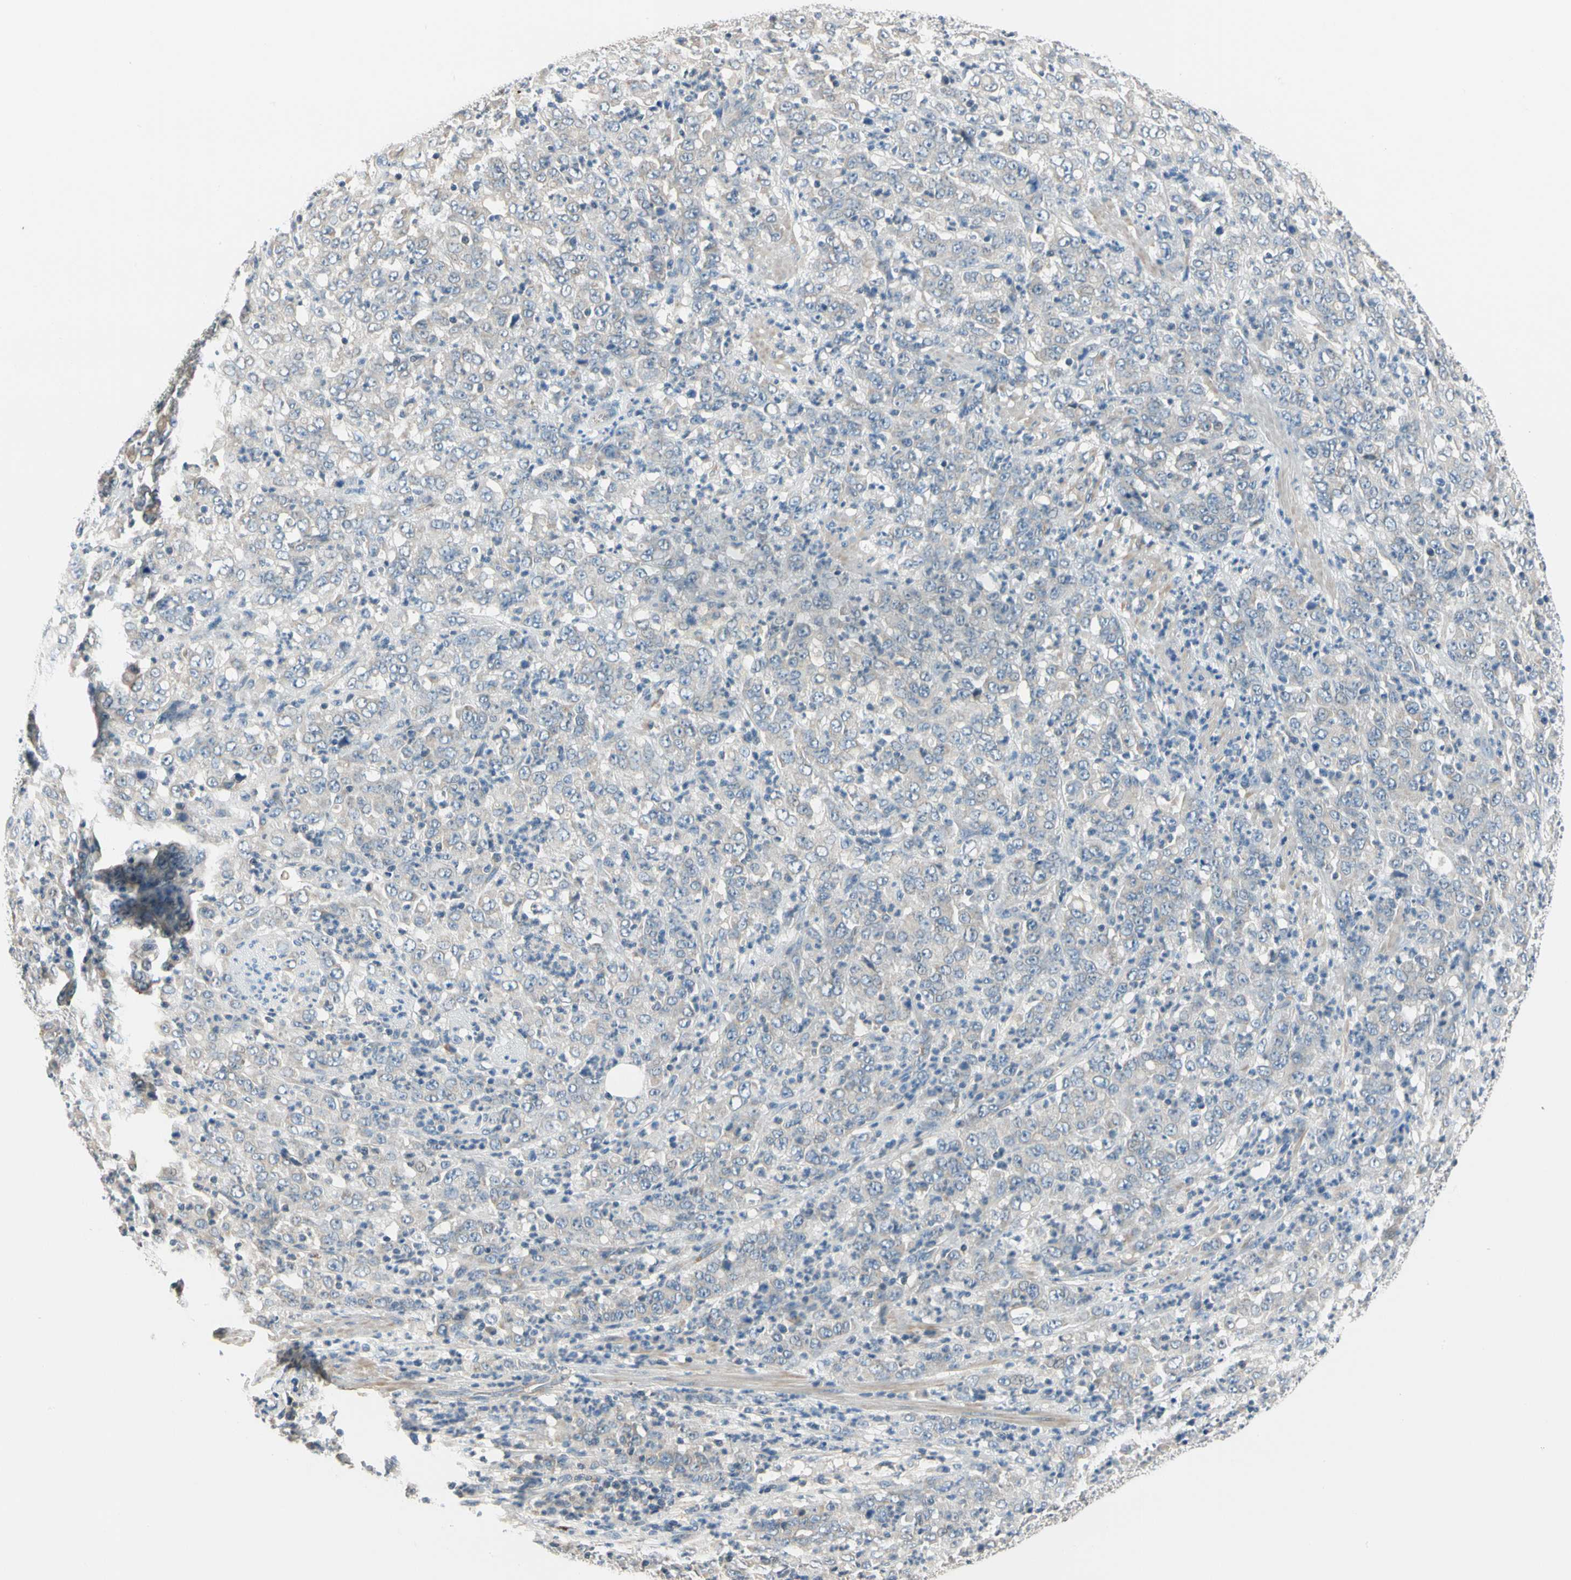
{"staining": {"intensity": "negative", "quantity": "none", "location": "none"}, "tissue": "stomach cancer", "cell_type": "Tumor cells", "image_type": "cancer", "snomed": [{"axis": "morphology", "description": "Adenocarcinoma, NOS"}, {"axis": "topography", "description": "Stomach, lower"}], "caption": "The micrograph reveals no significant staining in tumor cells of adenocarcinoma (stomach).", "gene": "GPR153", "patient": {"sex": "female", "age": 71}}